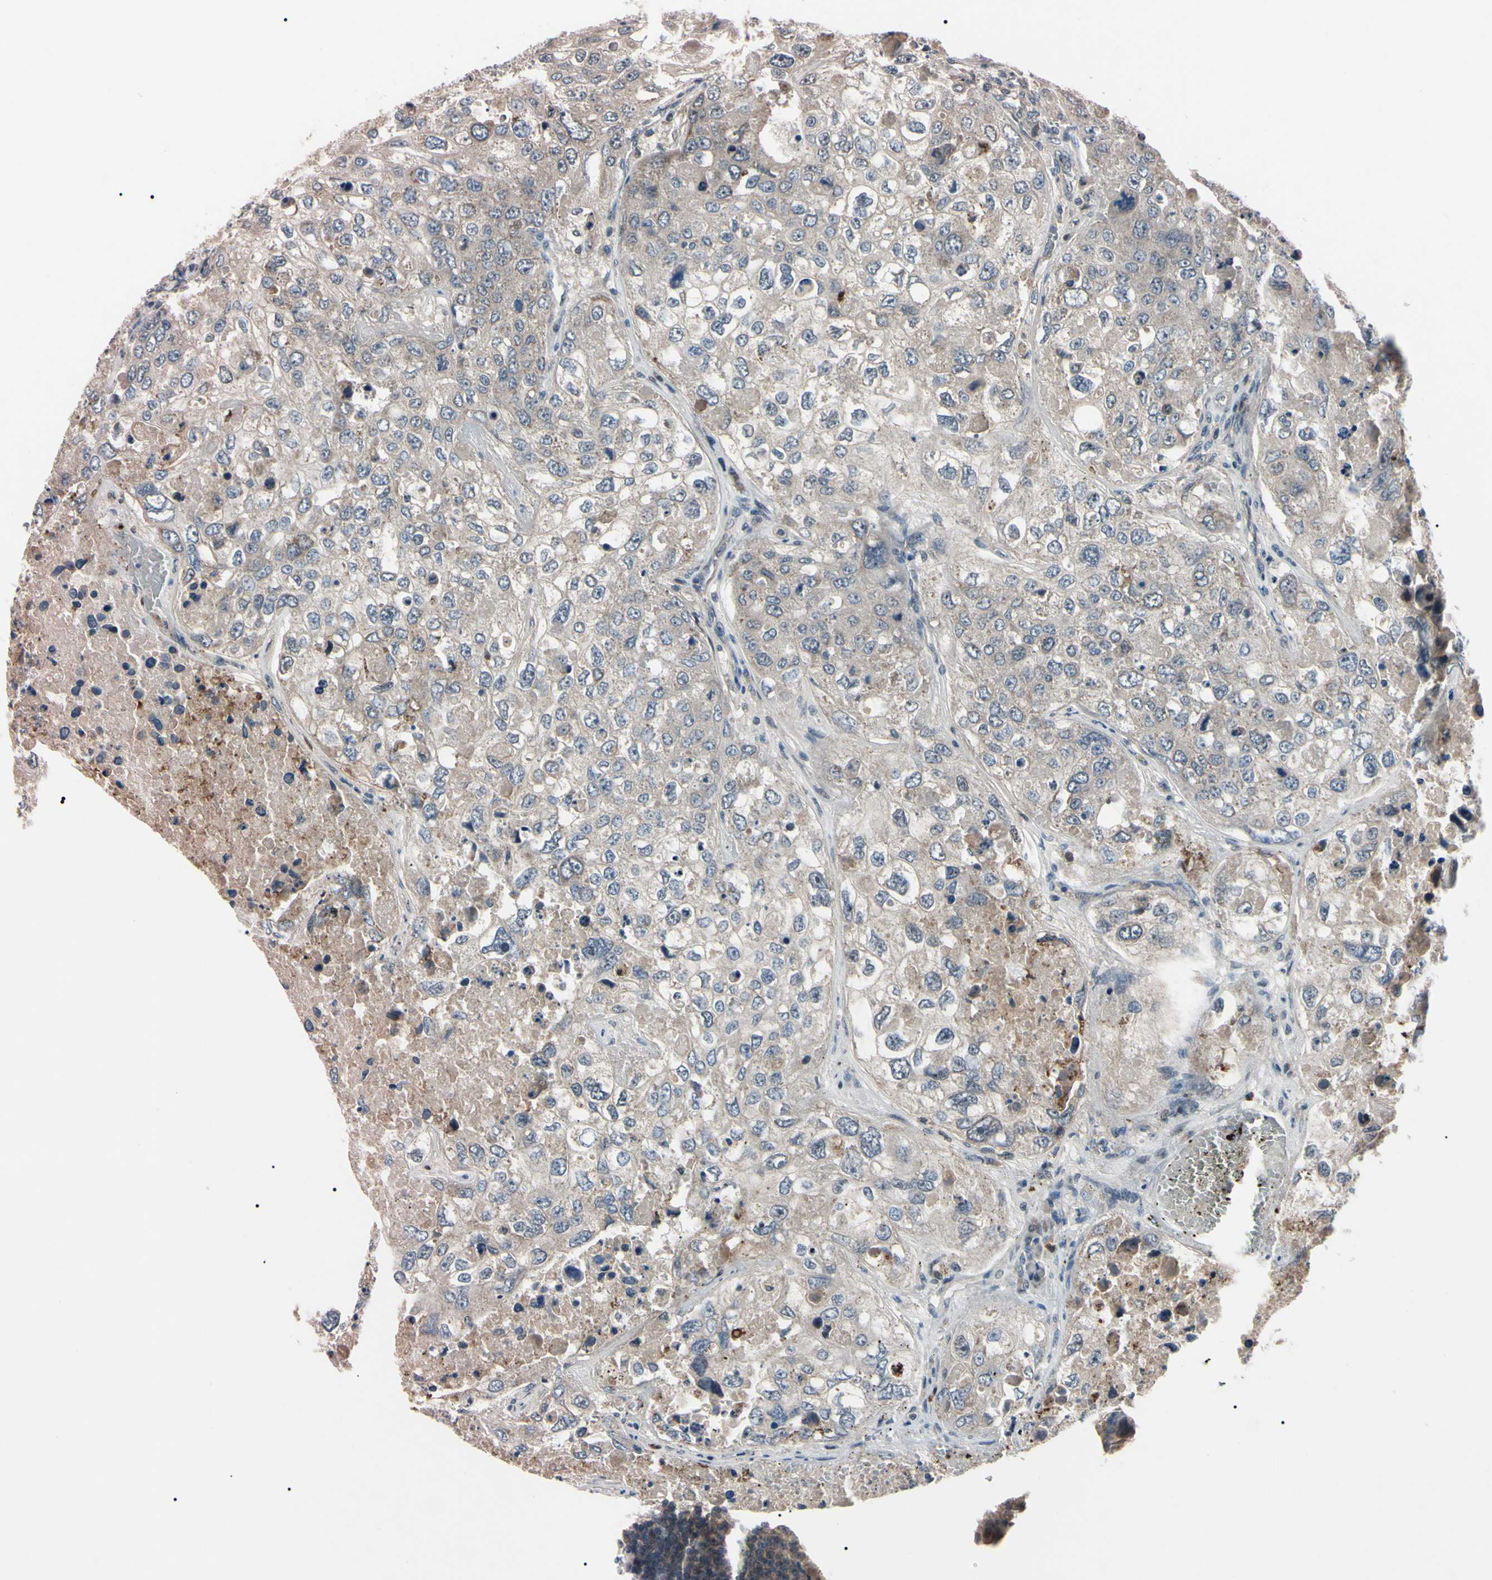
{"staining": {"intensity": "weak", "quantity": ">75%", "location": "cytoplasmic/membranous"}, "tissue": "urothelial cancer", "cell_type": "Tumor cells", "image_type": "cancer", "snomed": [{"axis": "morphology", "description": "Urothelial carcinoma, High grade"}, {"axis": "topography", "description": "Lymph node"}, {"axis": "topography", "description": "Urinary bladder"}], "caption": "Weak cytoplasmic/membranous protein positivity is appreciated in about >75% of tumor cells in urothelial cancer.", "gene": "TRAF5", "patient": {"sex": "male", "age": 51}}